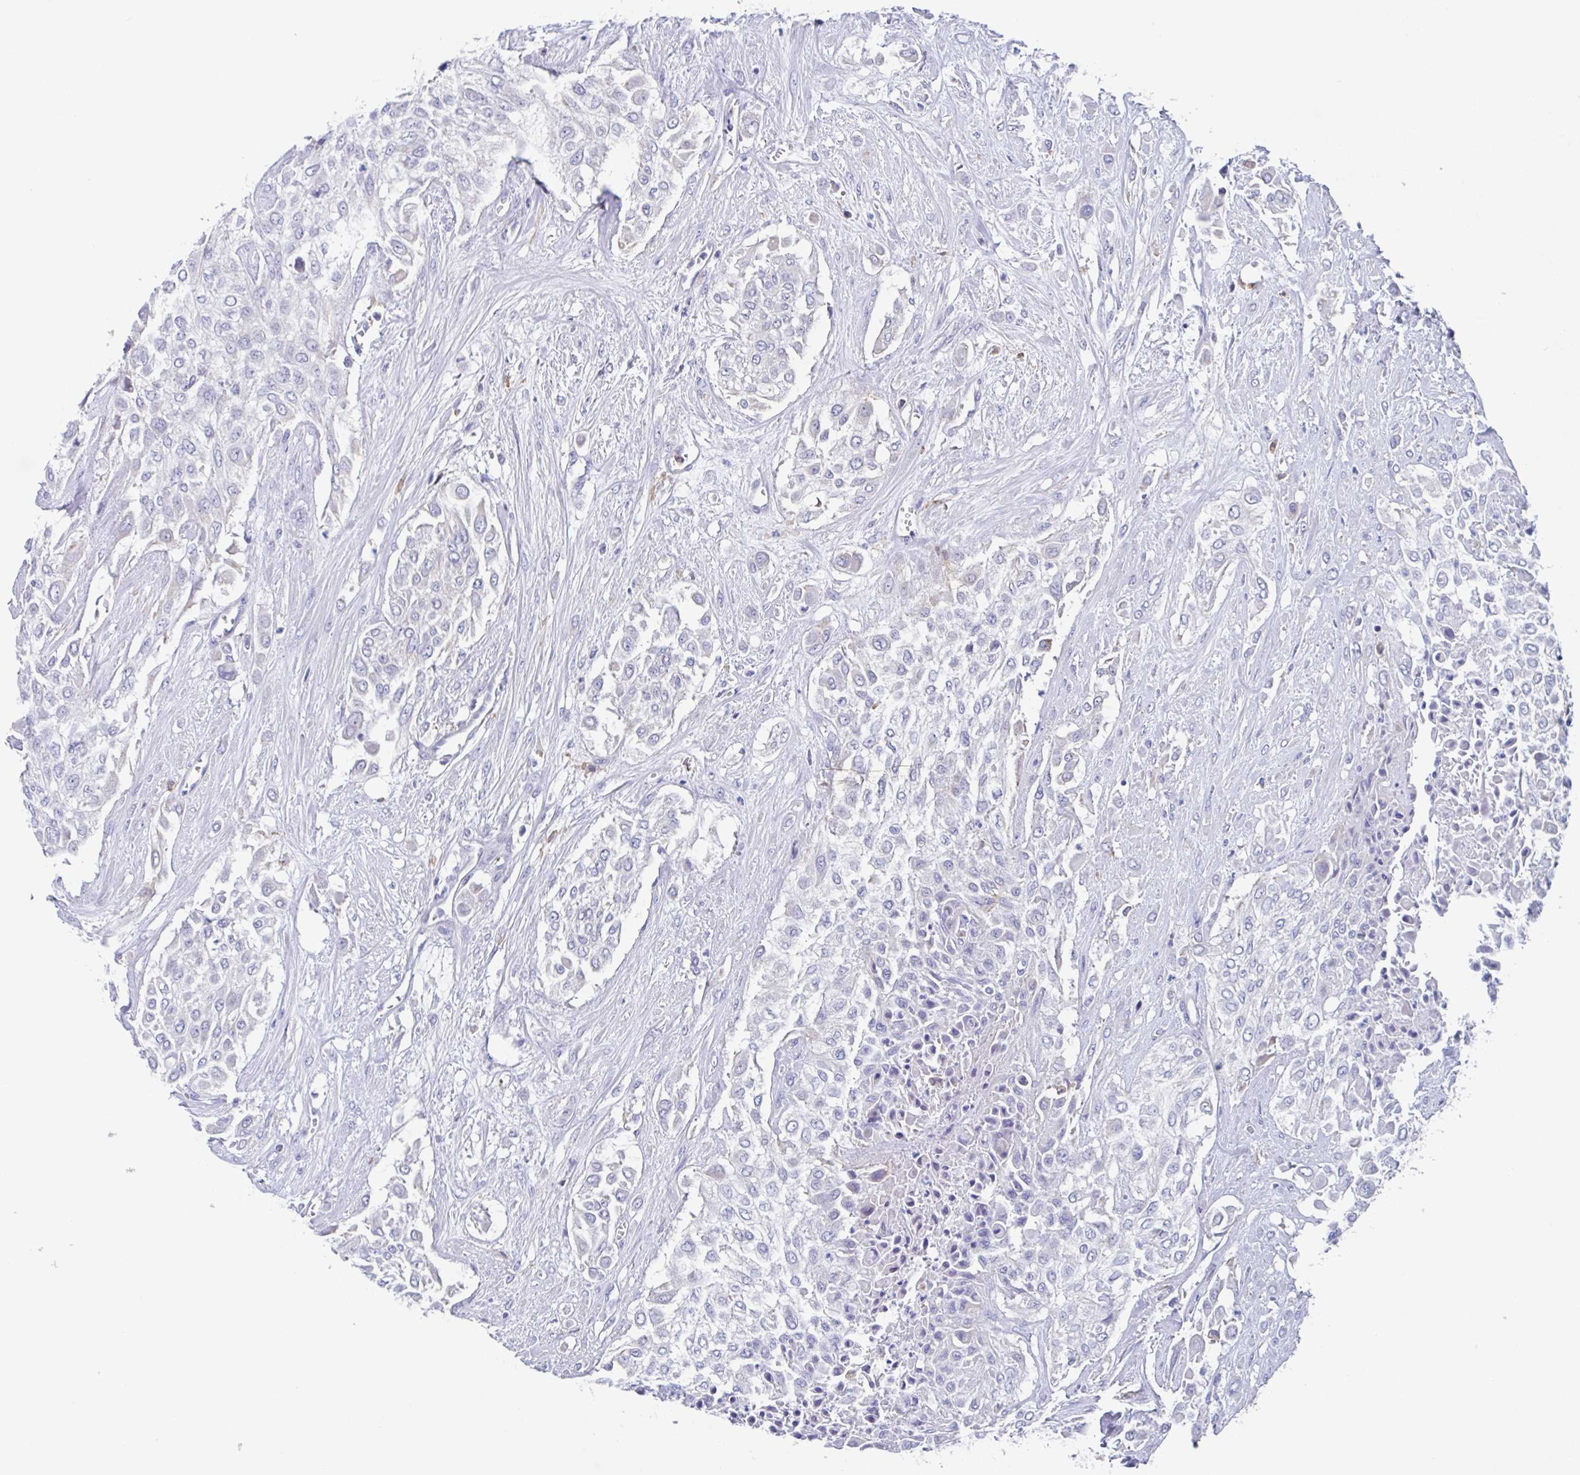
{"staining": {"intensity": "negative", "quantity": "none", "location": "none"}, "tissue": "urothelial cancer", "cell_type": "Tumor cells", "image_type": "cancer", "snomed": [{"axis": "morphology", "description": "Urothelial carcinoma, High grade"}, {"axis": "topography", "description": "Urinary bladder"}], "caption": "High power microscopy photomicrograph of an immunohistochemistry (IHC) photomicrograph of urothelial cancer, revealing no significant expression in tumor cells.", "gene": "FCGR3A", "patient": {"sex": "male", "age": 57}}